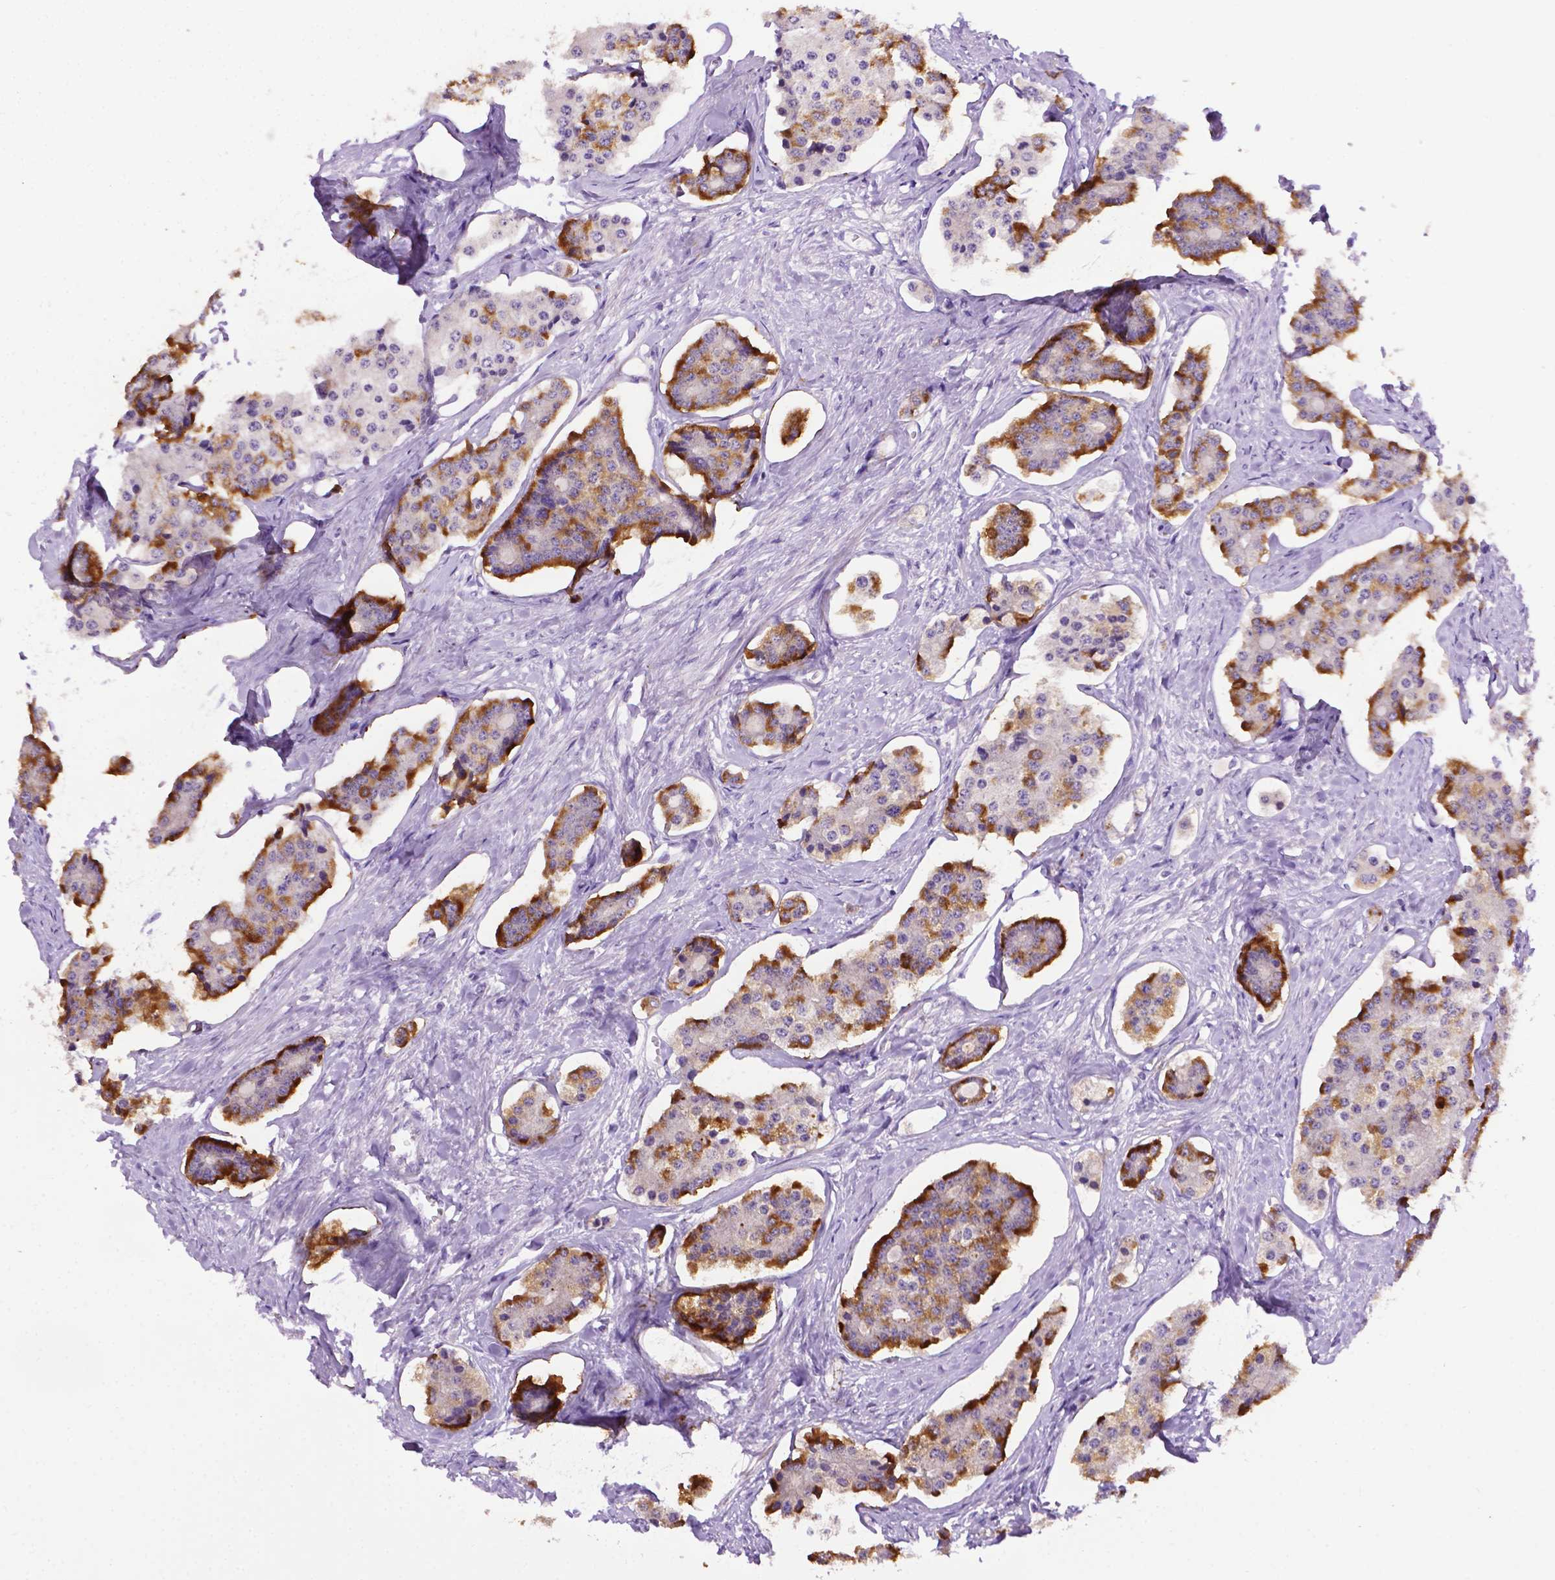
{"staining": {"intensity": "moderate", "quantity": "25%-75%", "location": "cytoplasmic/membranous"}, "tissue": "carcinoid", "cell_type": "Tumor cells", "image_type": "cancer", "snomed": [{"axis": "morphology", "description": "Carcinoid, malignant, NOS"}, {"axis": "topography", "description": "Small intestine"}], "caption": "Malignant carcinoid was stained to show a protein in brown. There is medium levels of moderate cytoplasmic/membranous positivity in about 25%-75% of tumor cells.", "gene": "MMP27", "patient": {"sex": "female", "age": 65}}